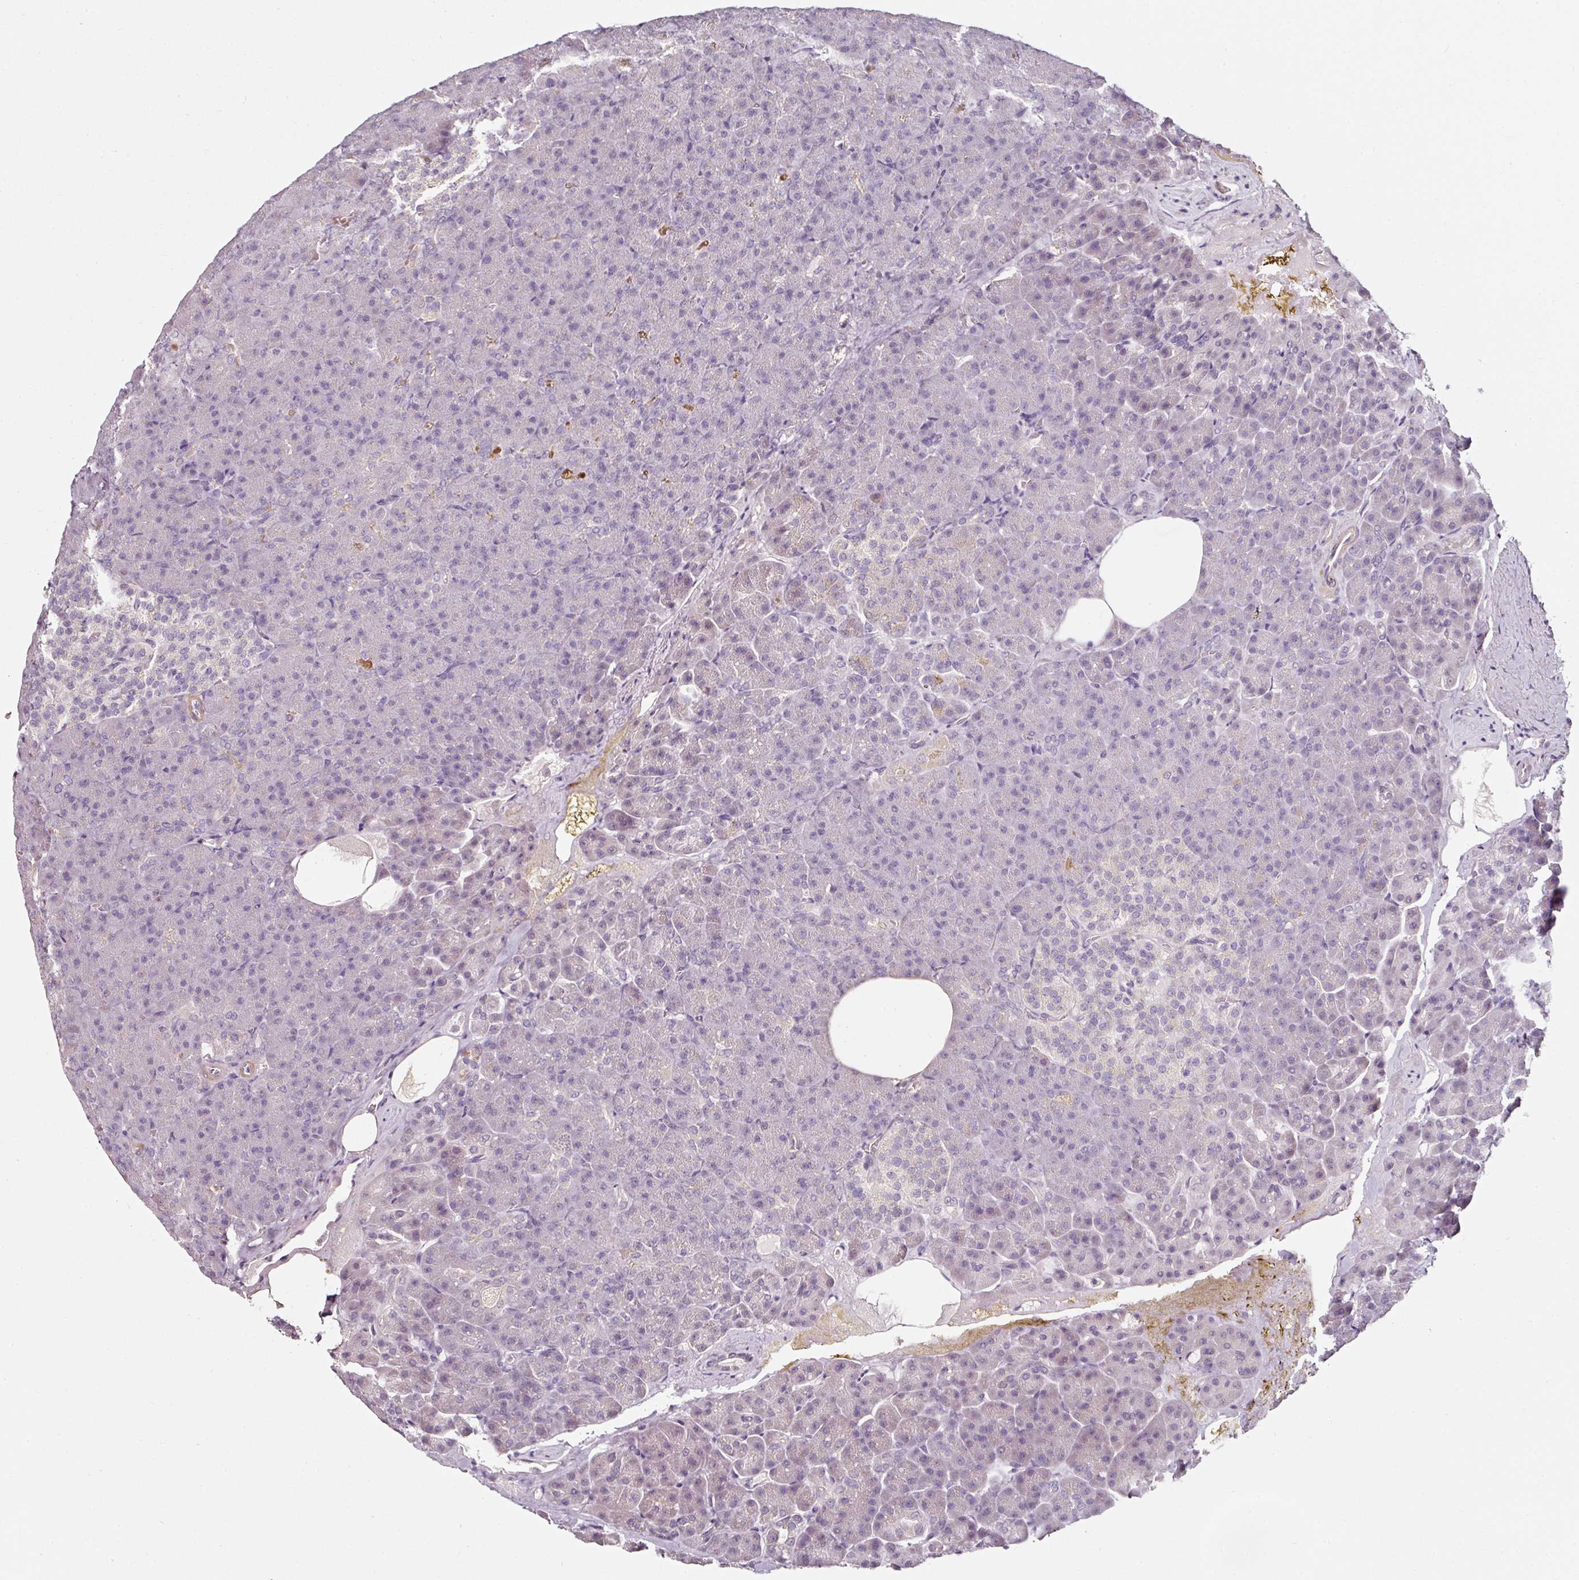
{"staining": {"intensity": "negative", "quantity": "none", "location": "none"}, "tissue": "pancreas", "cell_type": "Exocrine glandular cells", "image_type": "normal", "snomed": [{"axis": "morphology", "description": "Normal tissue, NOS"}, {"axis": "topography", "description": "Pancreas"}], "caption": "An immunohistochemistry (IHC) histopathology image of benign pancreas is shown. There is no staining in exocrine glandular cells of pancreas.", "gene": "CAP2", "patient": {"sex": "female", "age": 74}}